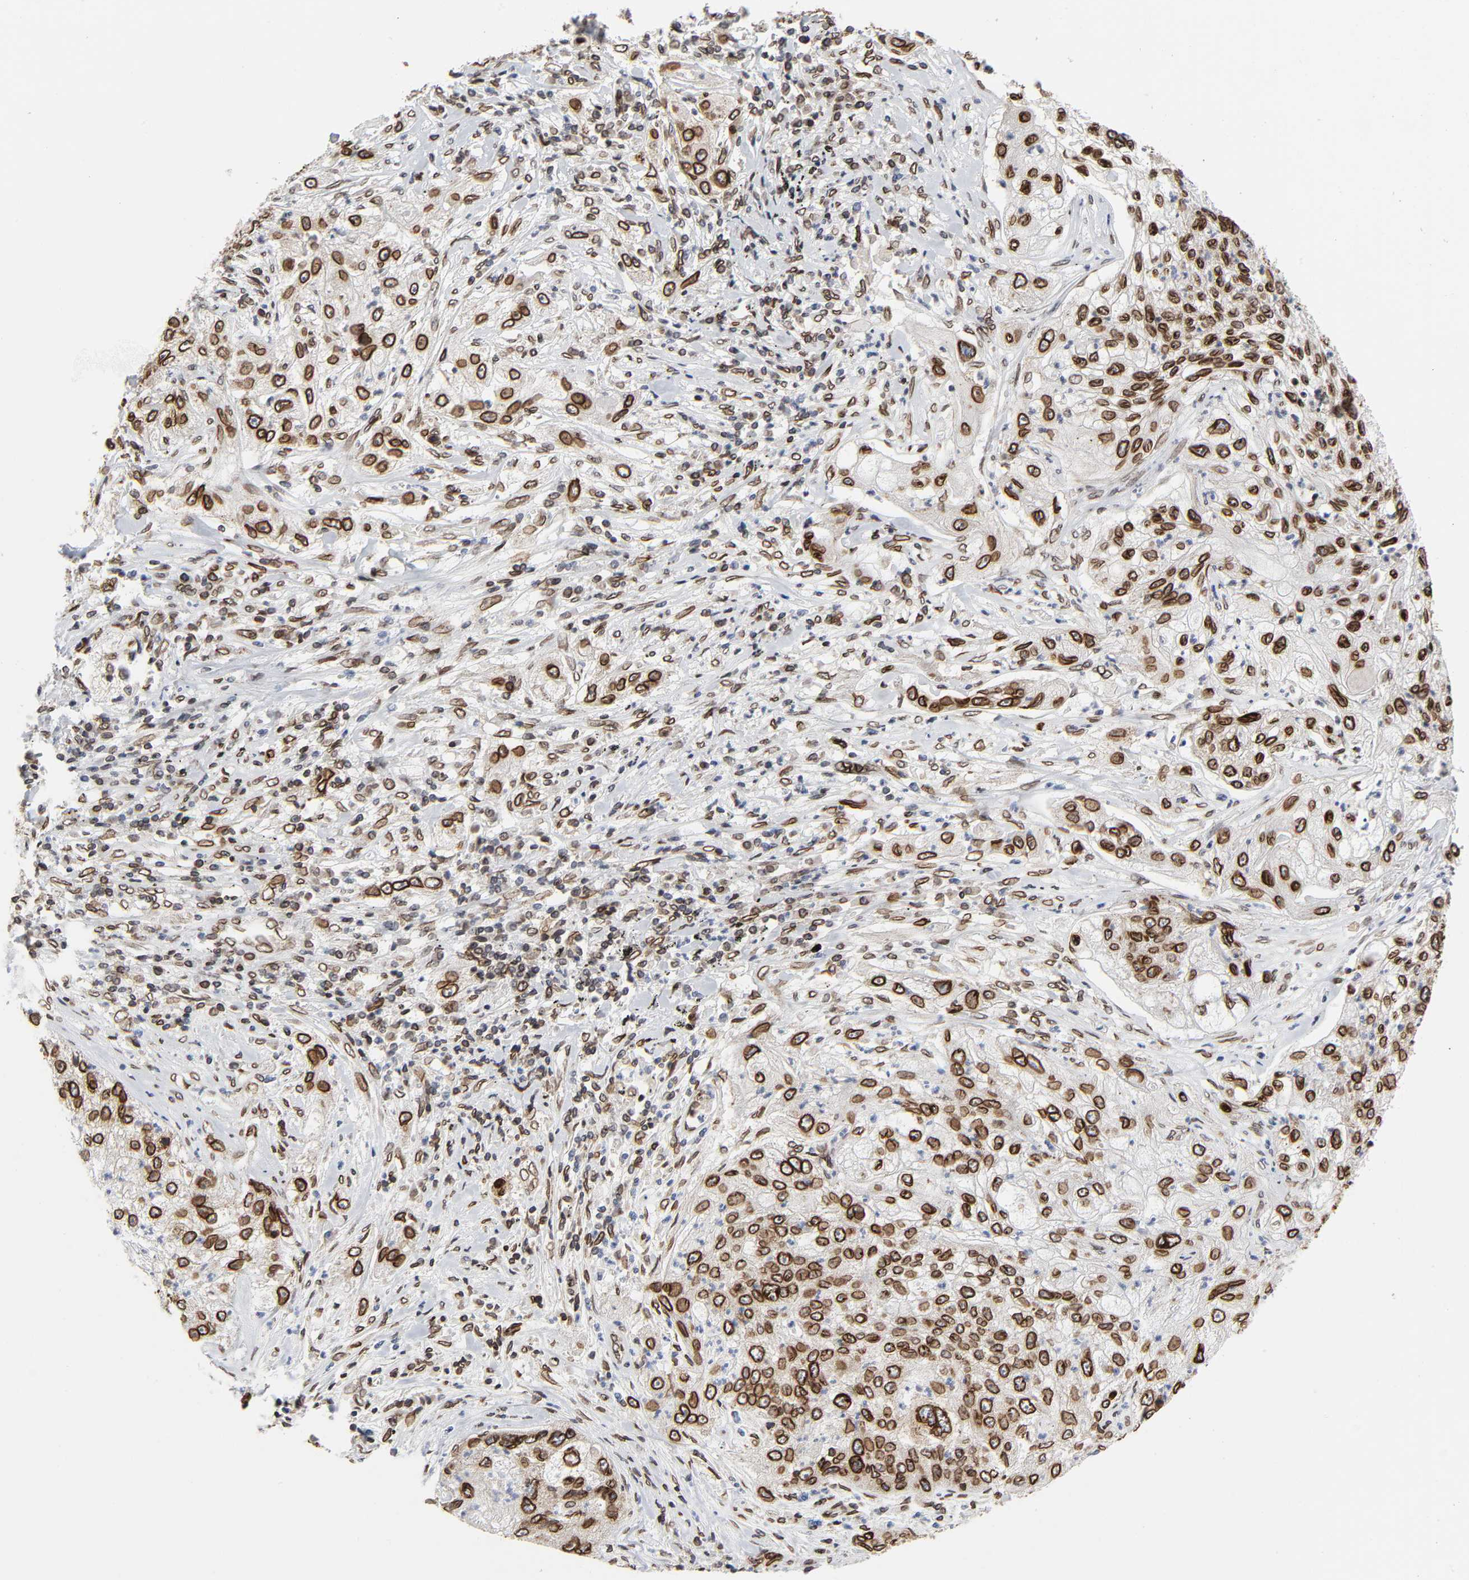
{"staining": {"intensity": "strong", "quantity": ">75%", "location": "cytoplasmic/membranous,nuclear"}, "tissue": "lung cancer", "cell_type": "Tumor cells", "image_type": "cancer", "snomed": [{"axis": "morphology", "description": "Inflammation, NOS"}, {"axis": "morphology", "description": "Squamous cell carcinoma, NOS"}, {"axis": "topography", "description": "Lymph node"}, {"axis": "topography", "description": "Soft tissue"}, {"axis": "topography", "description": "Lung"}], "caption": "A photomicrograph showing strong cytoplasmic/membranous and nuclear positivity in approximately >75% of tumor cells in lung cancer, as visualized by brown immunohistochemical staining.", "gene": "RANGAP1", "patient": {"sex": "male", "age": 66}}